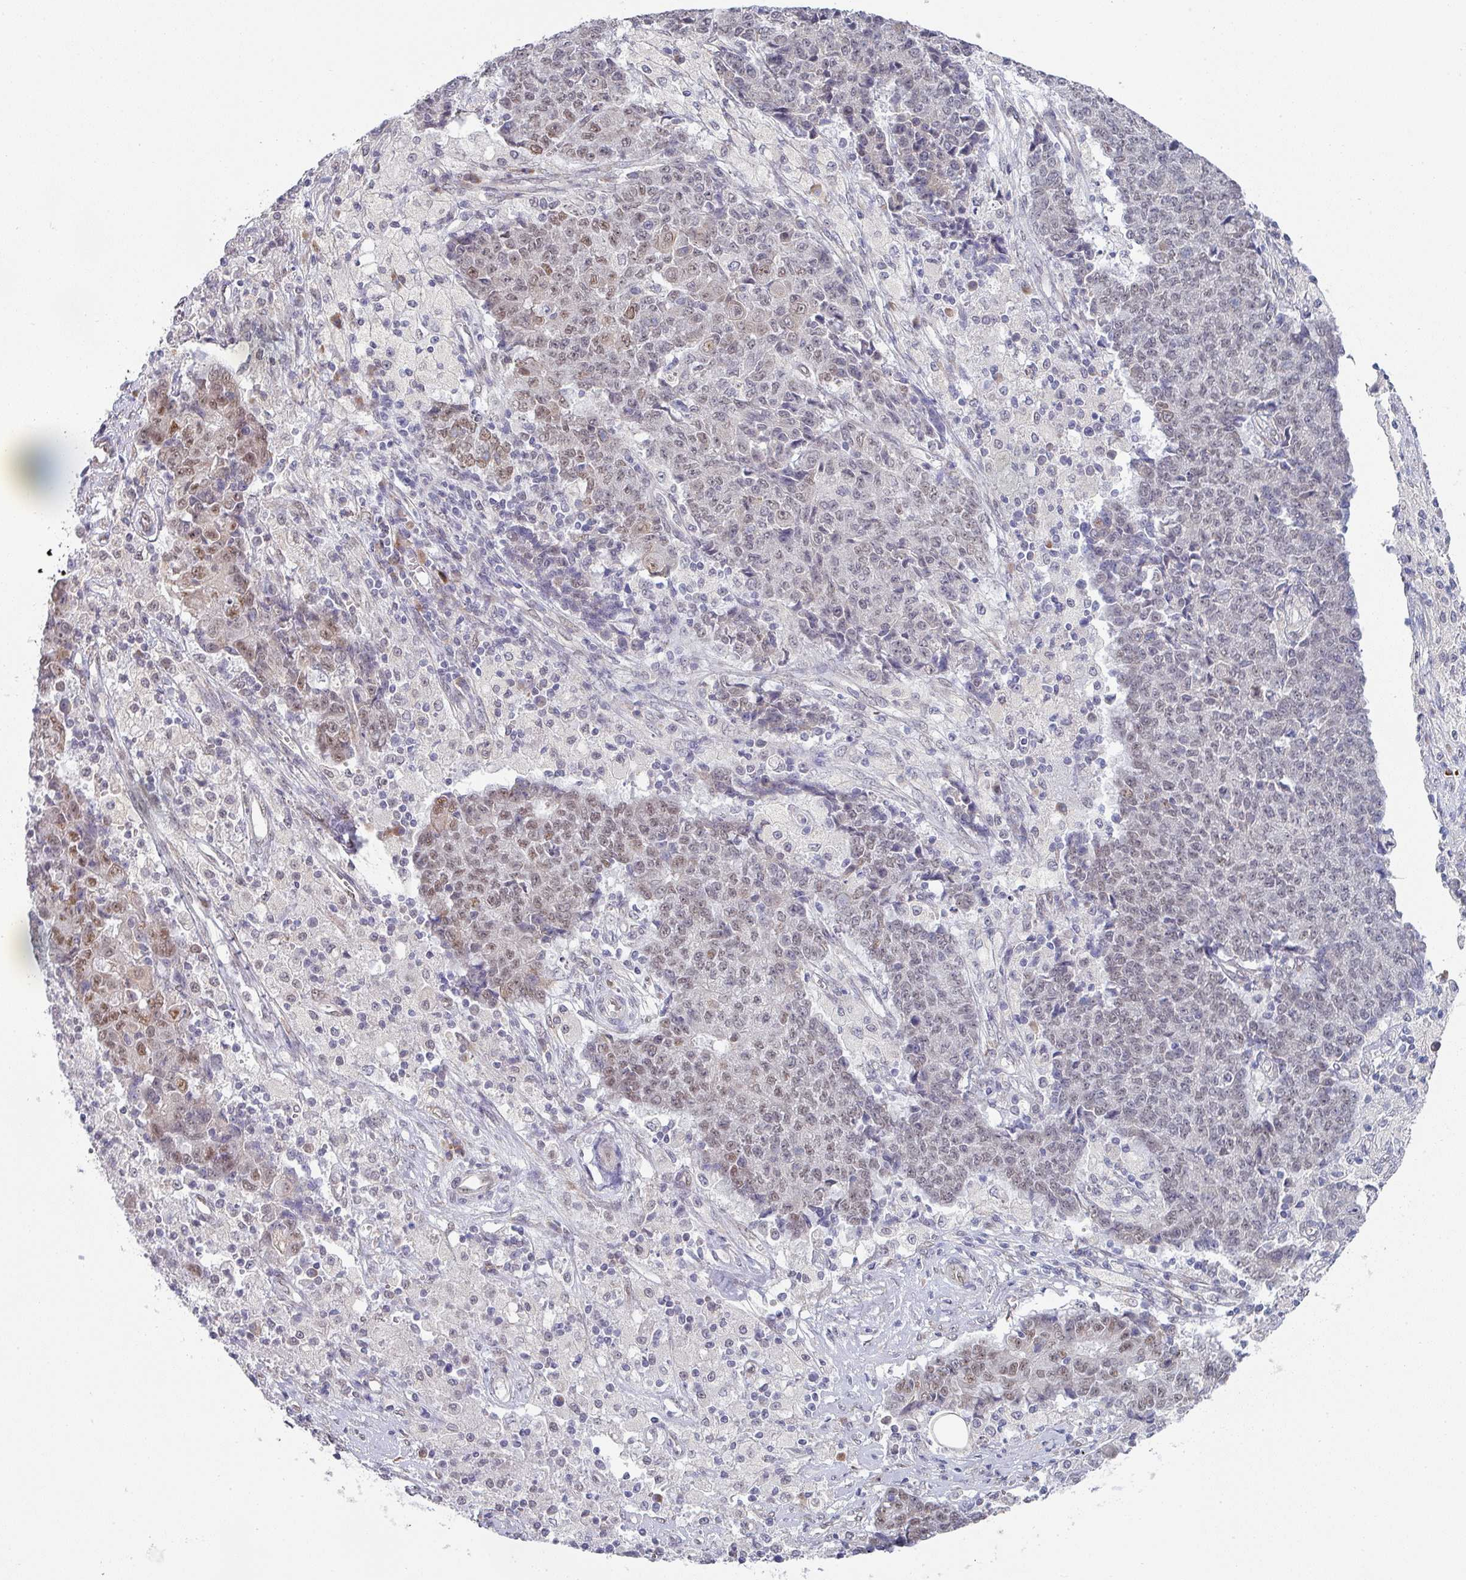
{"staining": {"intensity": "weak", "quantity": "25%-75%", "location": "nuclear"}, "tissue": "ovarian cancer", "cell_type": "Tumor cells", "image_type": "cancer", "snomed": [{"axis": "morphology", "description": "Carcinoma, endometroid"}, {"axis": "topography", "description": "Ovary"}], "caption": "DAB immunohistochemical staining of human ovarian endometroid carcinoma exhibits weak nuclear protein staining in approximately 25%-75% of tumor cells.", "gene": "TMED5", "patient": {"sex": "female", "age": 42}}